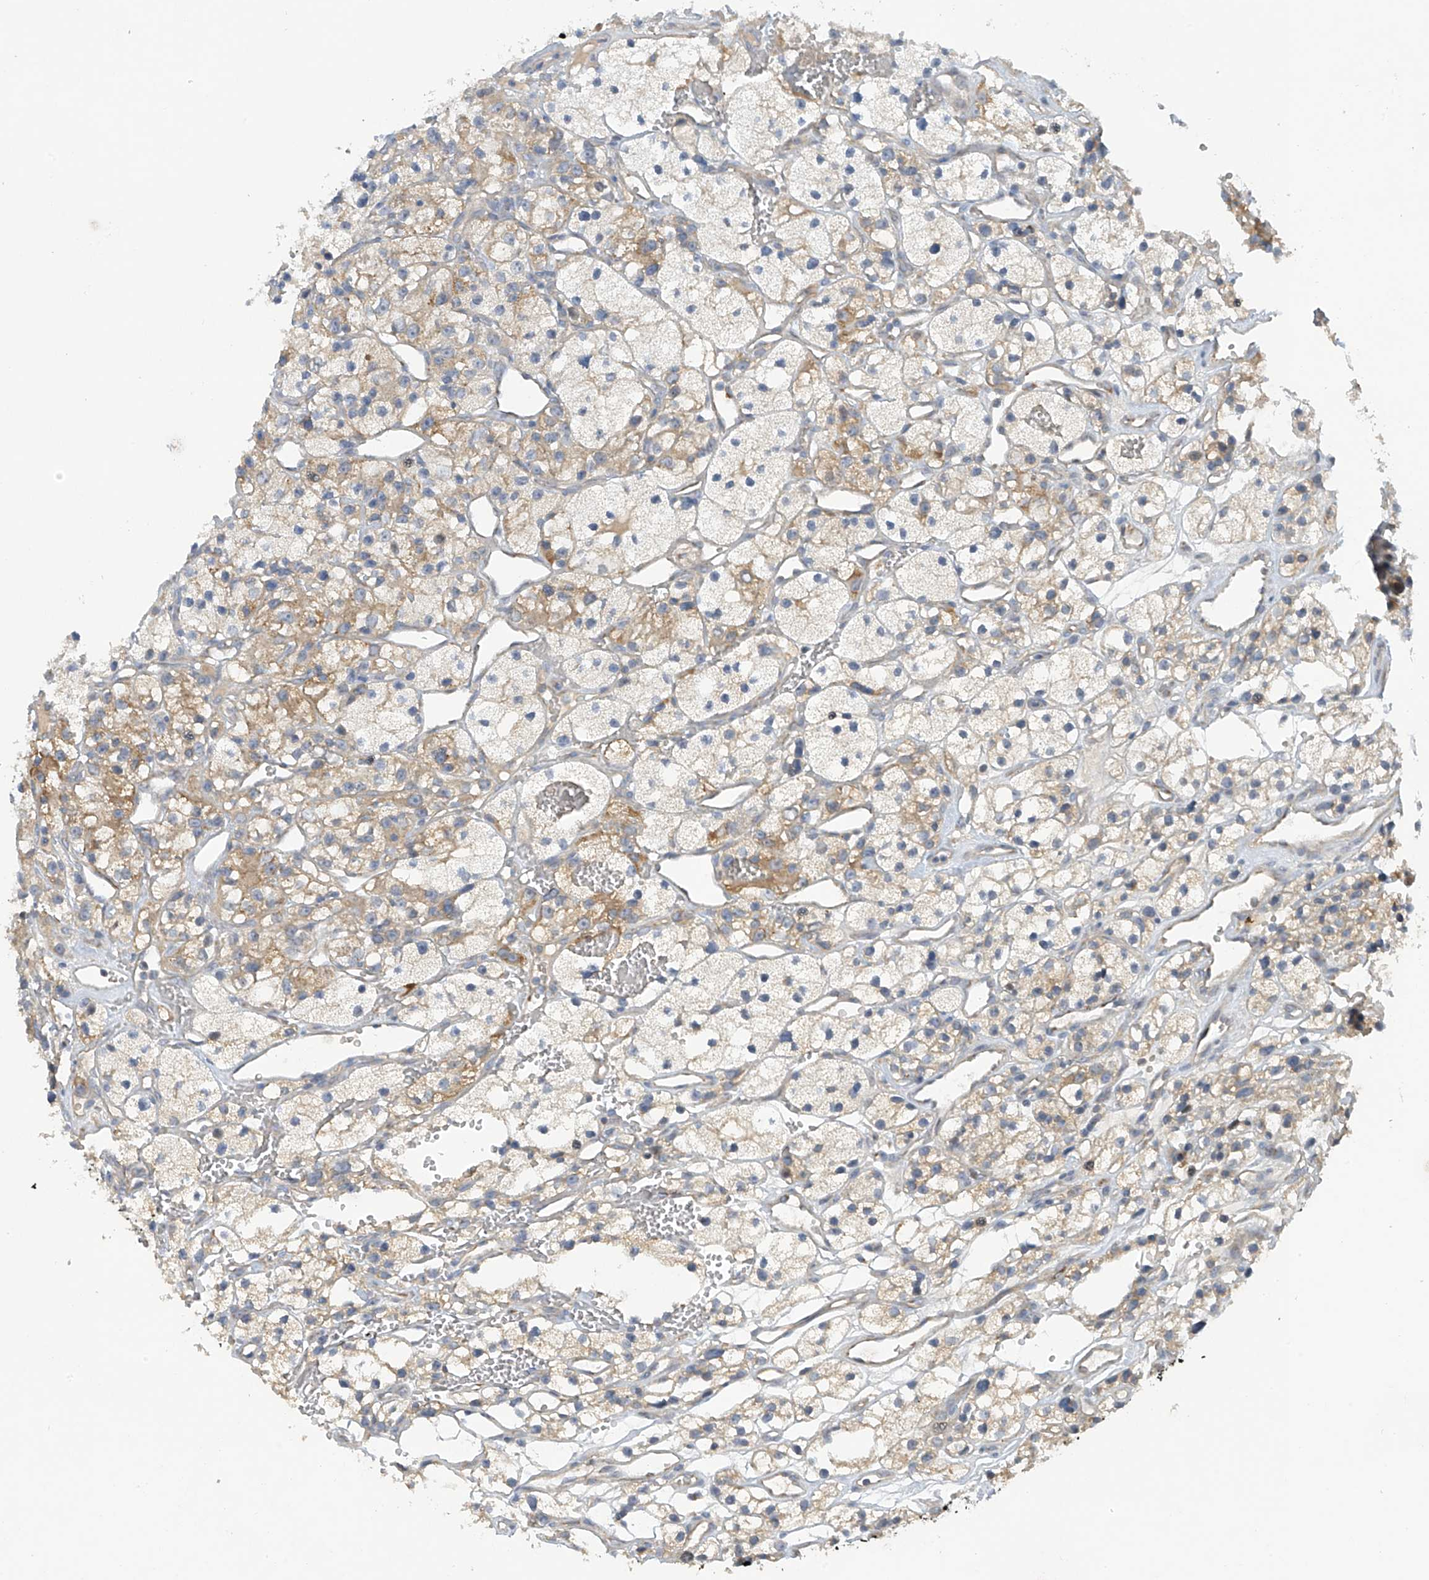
{"staining": {"intensity": "moderate", "quantity": "25%-75%", "location": "cytoplasmic/membranous"}, "tissue": "renal cancer", "cell_type": "Tumor cells", "image_type": "cancer", "snomed": [{"axis": "morphology", "description": "Adenocarcinoma, NOS"}, {"axis": "topography", "description": "Kidney"}], "caption": "IHC photomicrograph of neoplastic tissue: renal adenocarcinoma stained using immunohistochemistry demonstrates medium levels of moderate protein expression localized specifically in the cytoplasmic/membranous of tumor cells, appearing as a cytoplasmic/membranous brown color.", "gene": "METTL18", "patient": {"sex": "female", "age": 57}}